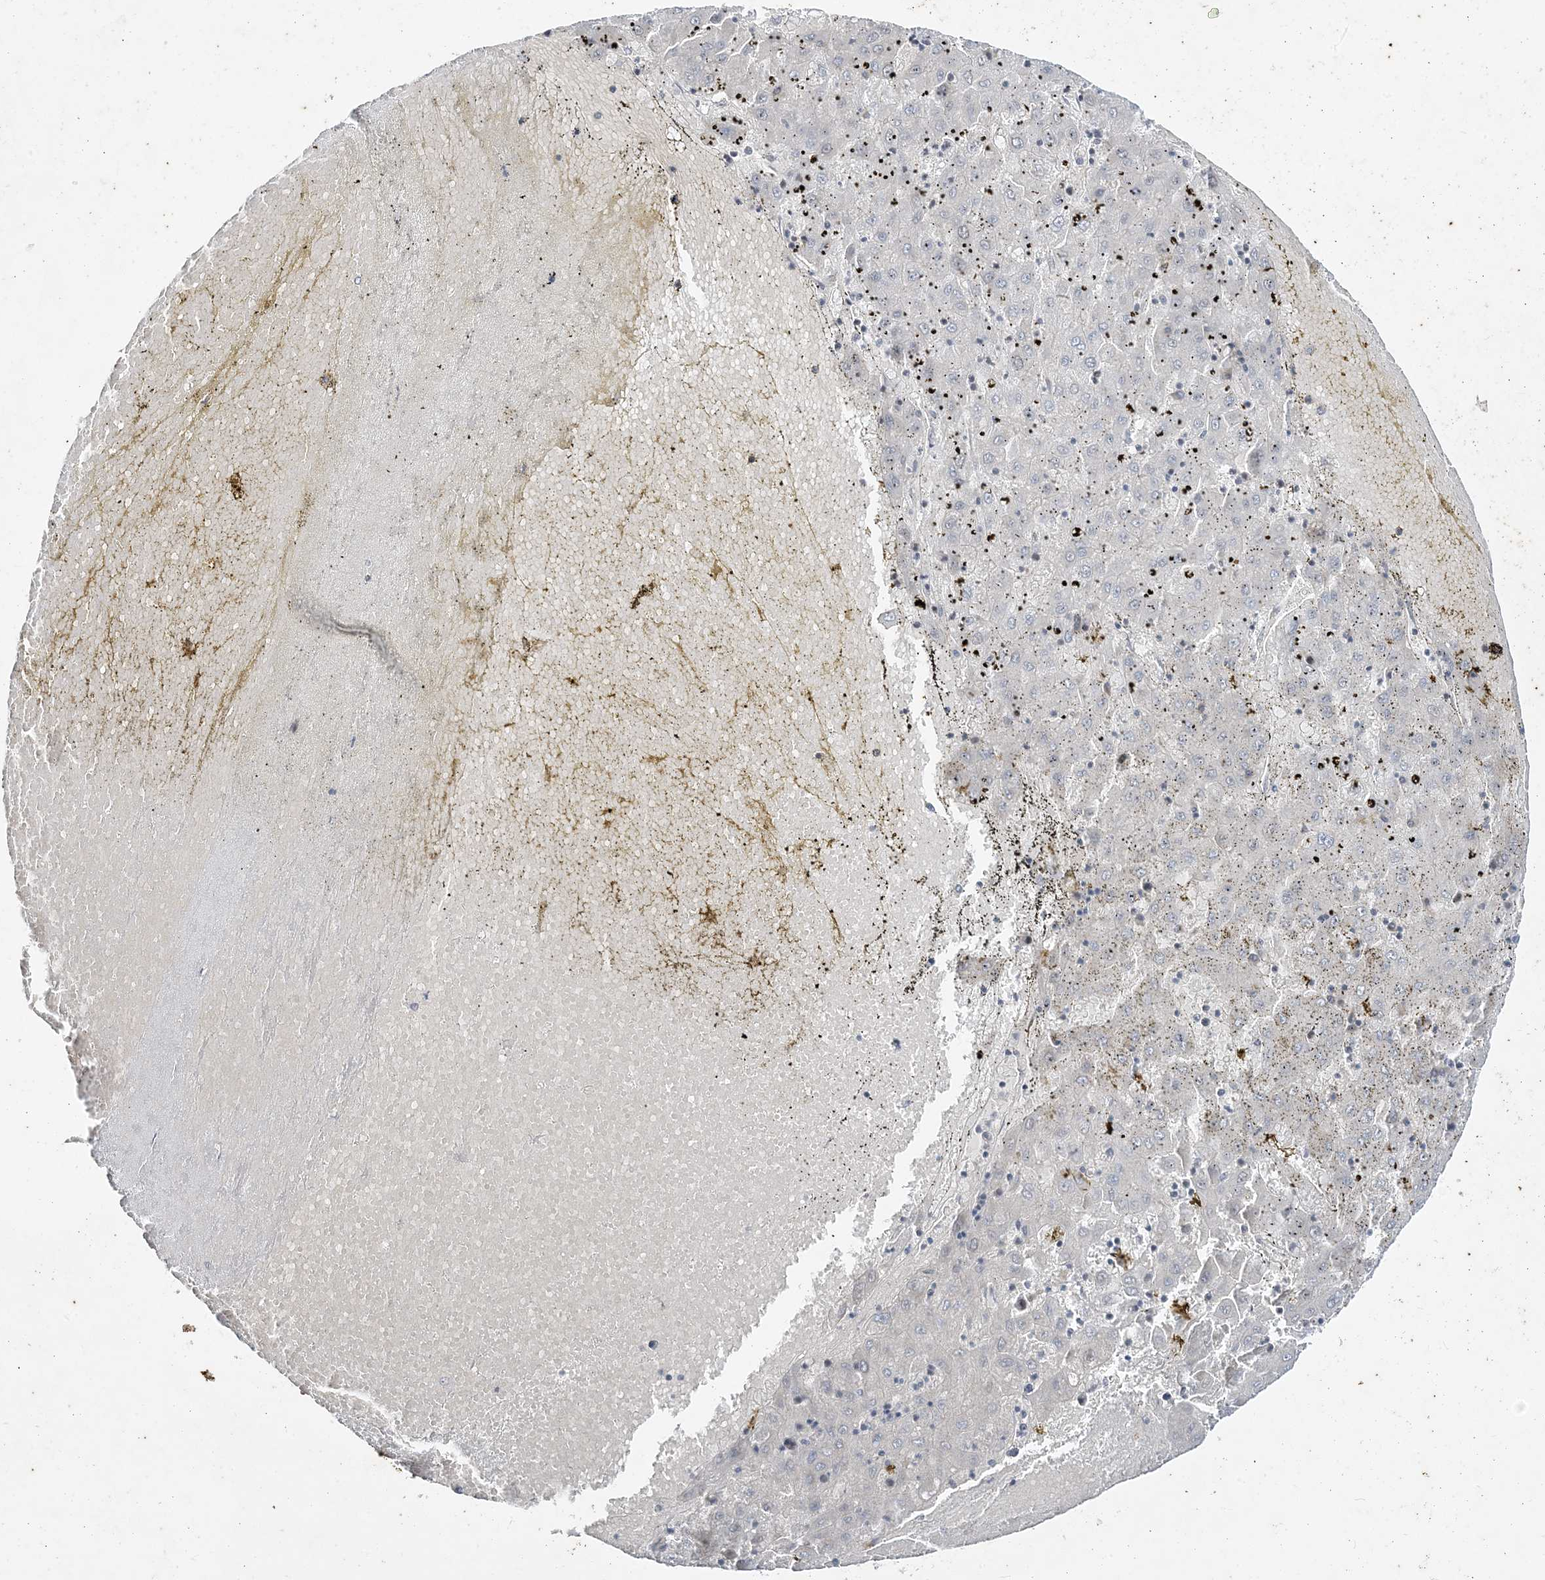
{"staining": {"intensity": "negative", "quantity": "none", "location": "none"}, "tissue": "liver cancer", "cell_type": "Tumor cells", "image_type": "cancer", "snomed": [{"axis": "morphology", "description": "Carcinoma, Hepatocellular, NOS"}, {"axis": "topography", "description": "Liver"}], "caption": "This is an immunohistochemistry micrograph of hepatocellular carcinoma (liver). There is no expression in tumor cells.", "gene": "LEXM", "patient": {"sex": "male", "age": 72}}